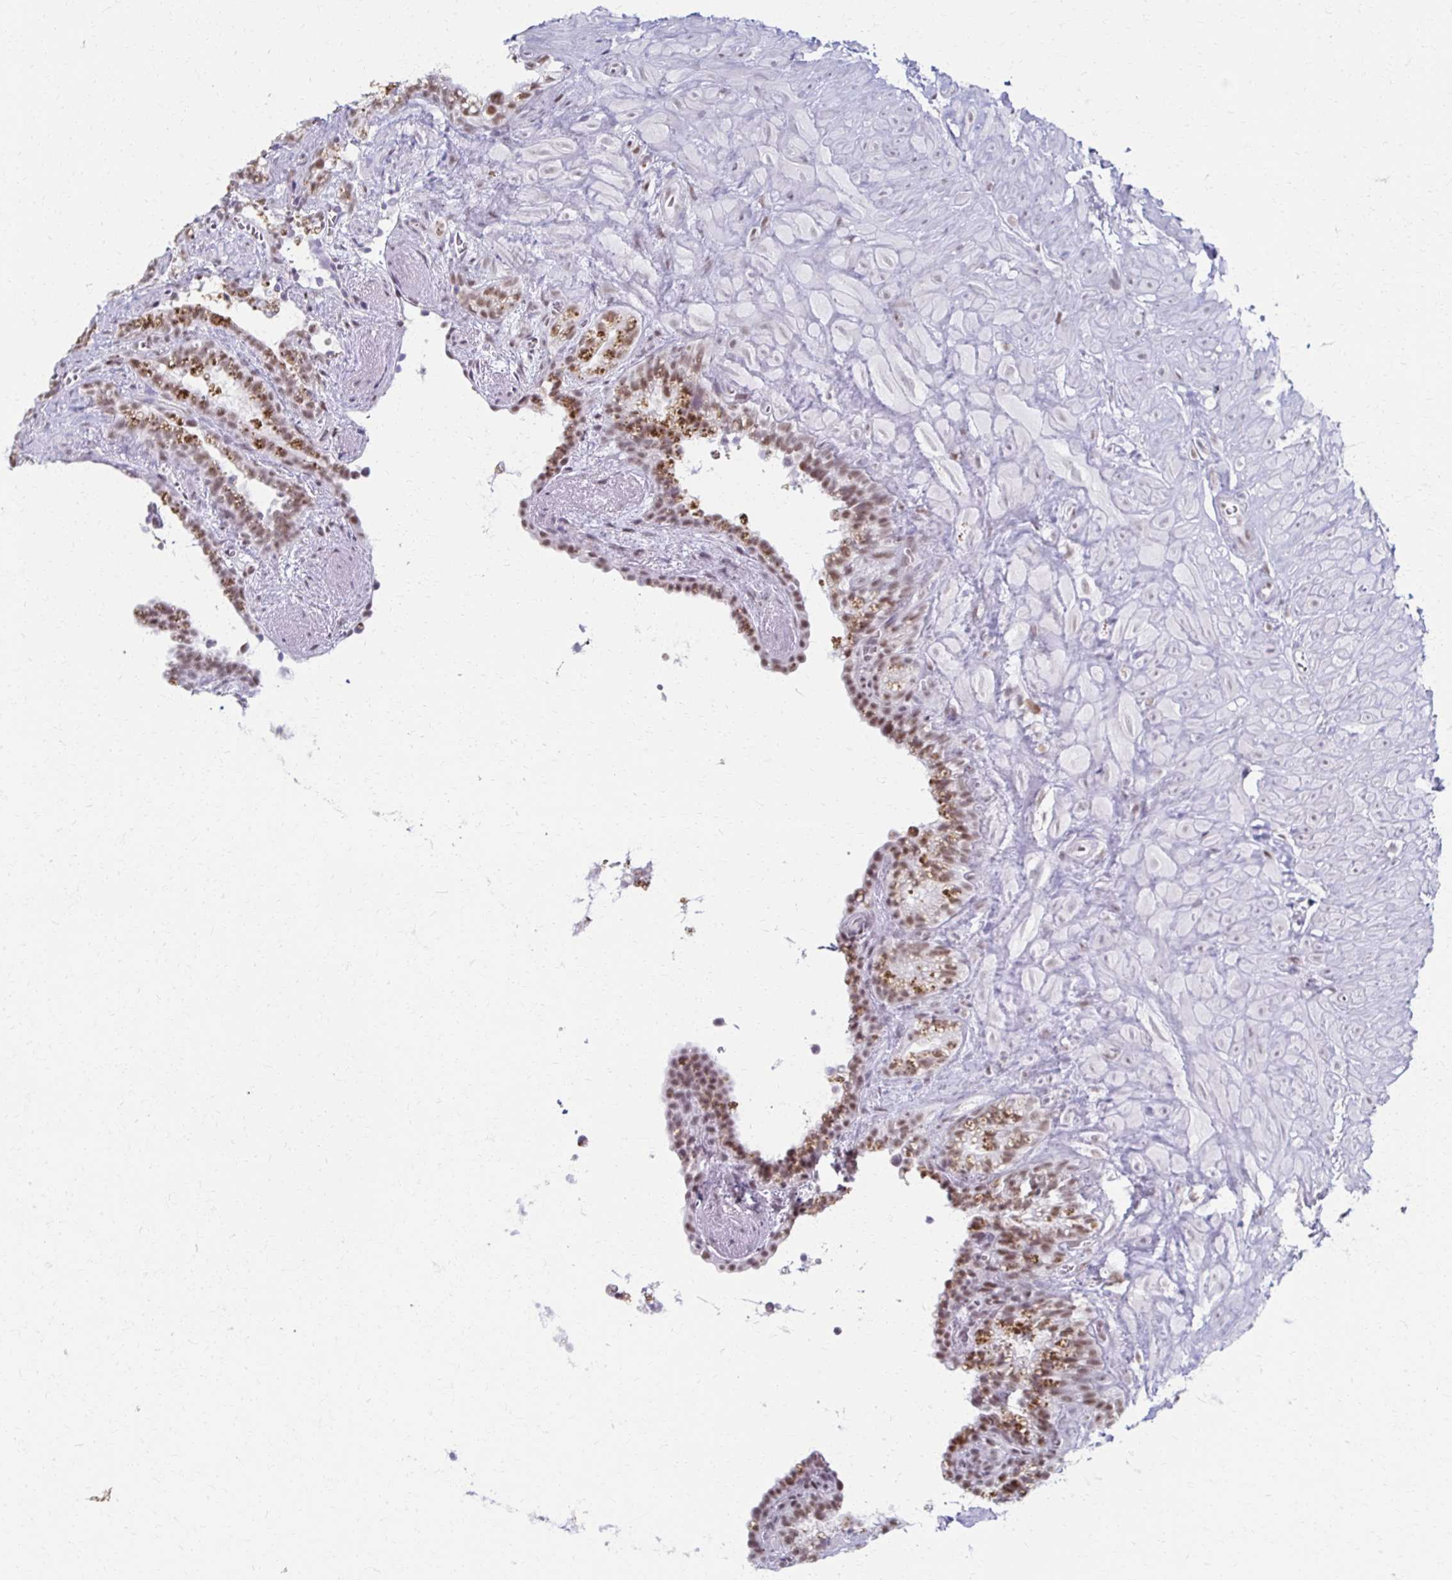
{"staining": {"intensity": "moderate", "quantity": ">75%", "location": "nuclear"}, "tissue": "seminal vesicle", "cell_type": "Glandular cells", "image_type": "normal", "snomed": [{"axis": "morphology", "description": "Normal tissue, NOS"}, {"axis": "topography", "description": "Seminal veicle"}], "caption": "Seminal vesicle stained for a protein exhibits moderate nuclear positivity in glandular cells. Immunohistochemistry (ihc) stains the protein in brown and the nuclei are stained blue.", "gene": "IRF7", "patient": {"sex": "male", "age": 76}}